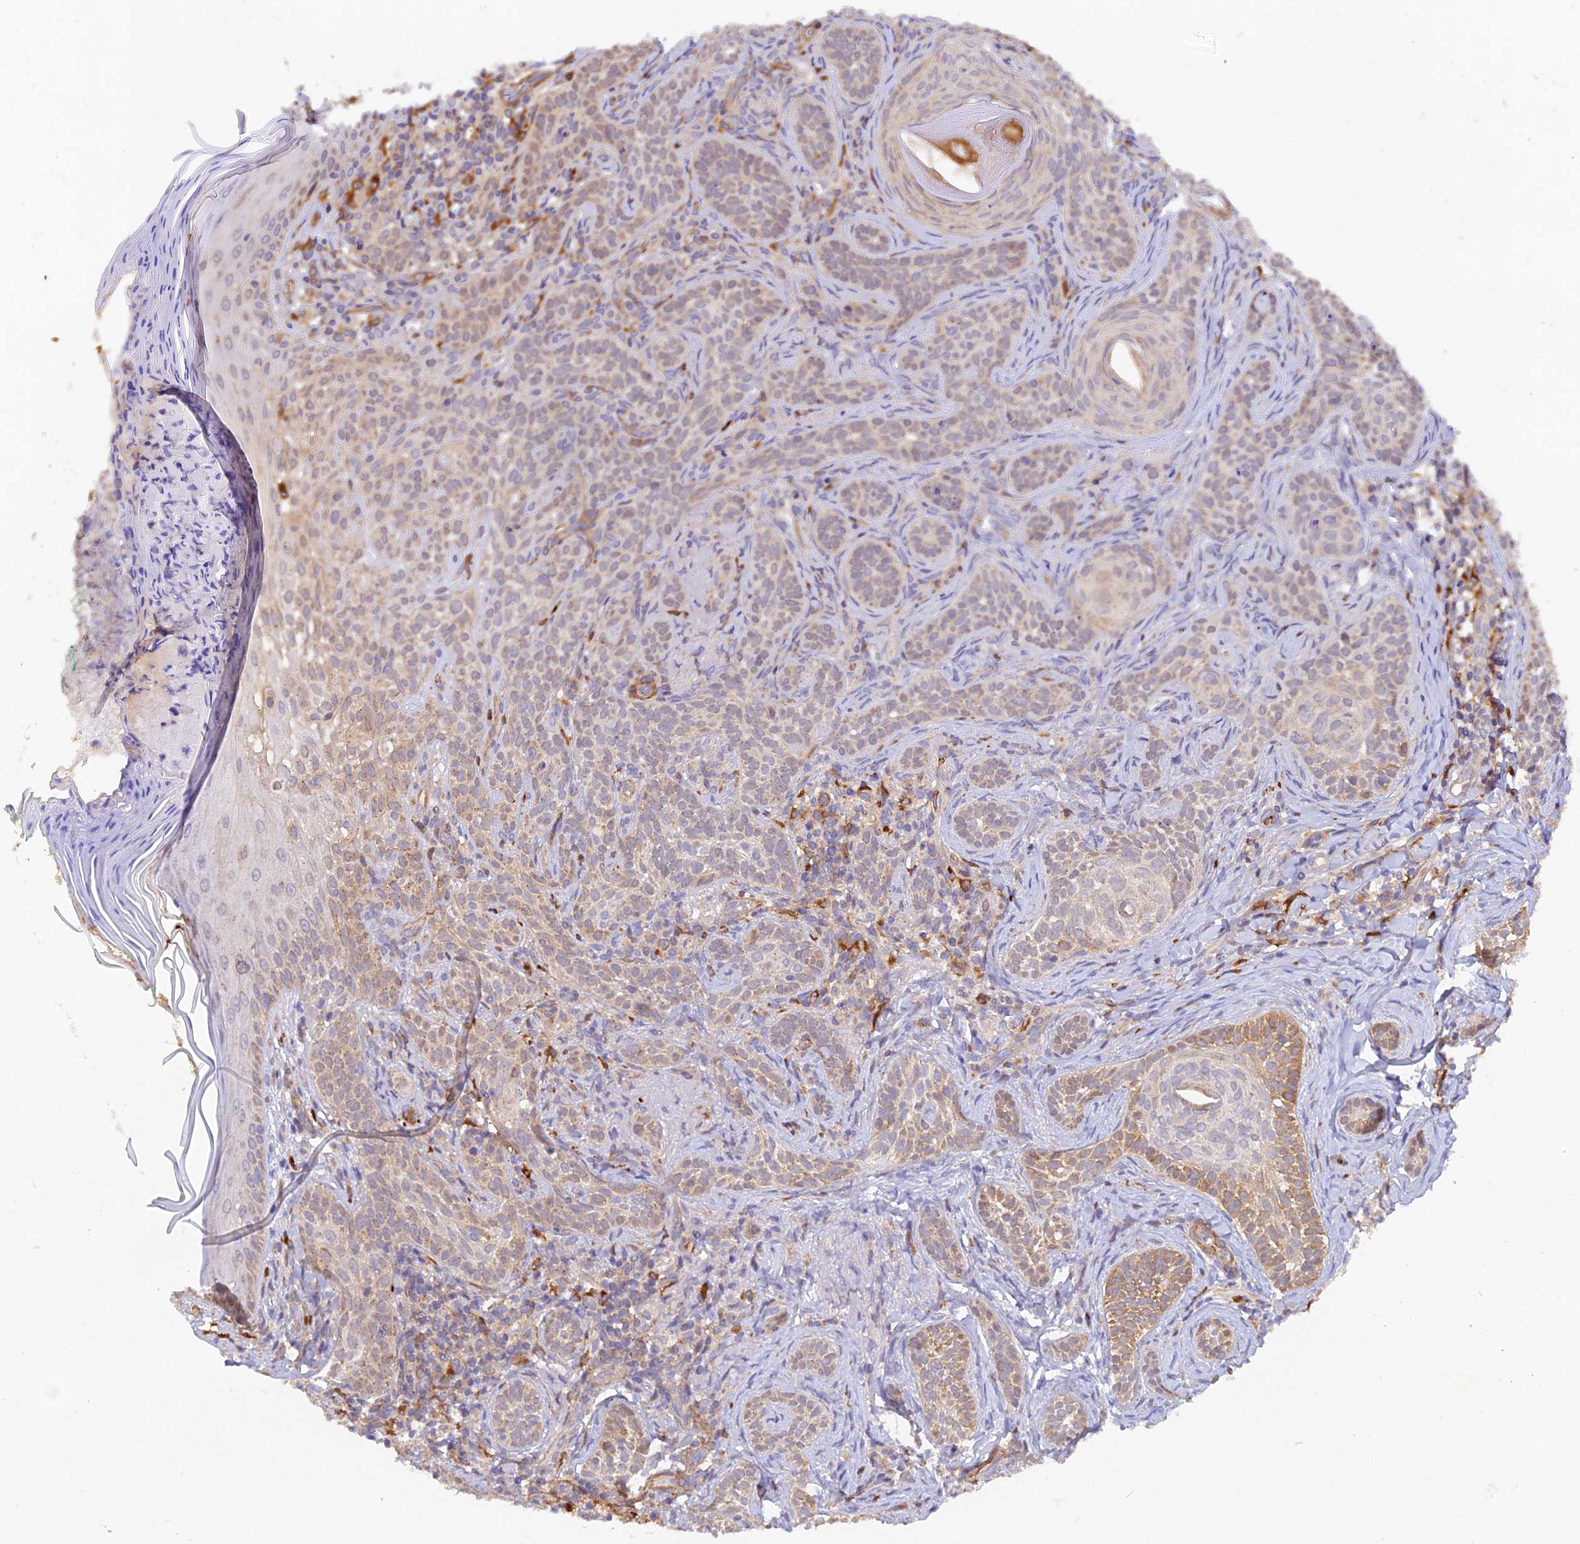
{"staining": {"intensity": "weak", "quantity": ">75%", "location": "cytoplasmic/membranous"}, "tissue": "skin cancer", "cell_type": "Tumor cells", "image_type": "cancer", "snomed": [{"axis": "morphology", "description": "Basal cell carcinoma"}, {"axis": "topography", "description": "Skin"}], "caption": "An image of basal cell carcinoma (skin) stained for a protein shows weak cytoplasmic/membranous brown staining in tumor cells.", "gene": "WDFY4", "patient": {"sex": "male", "age": 71}}